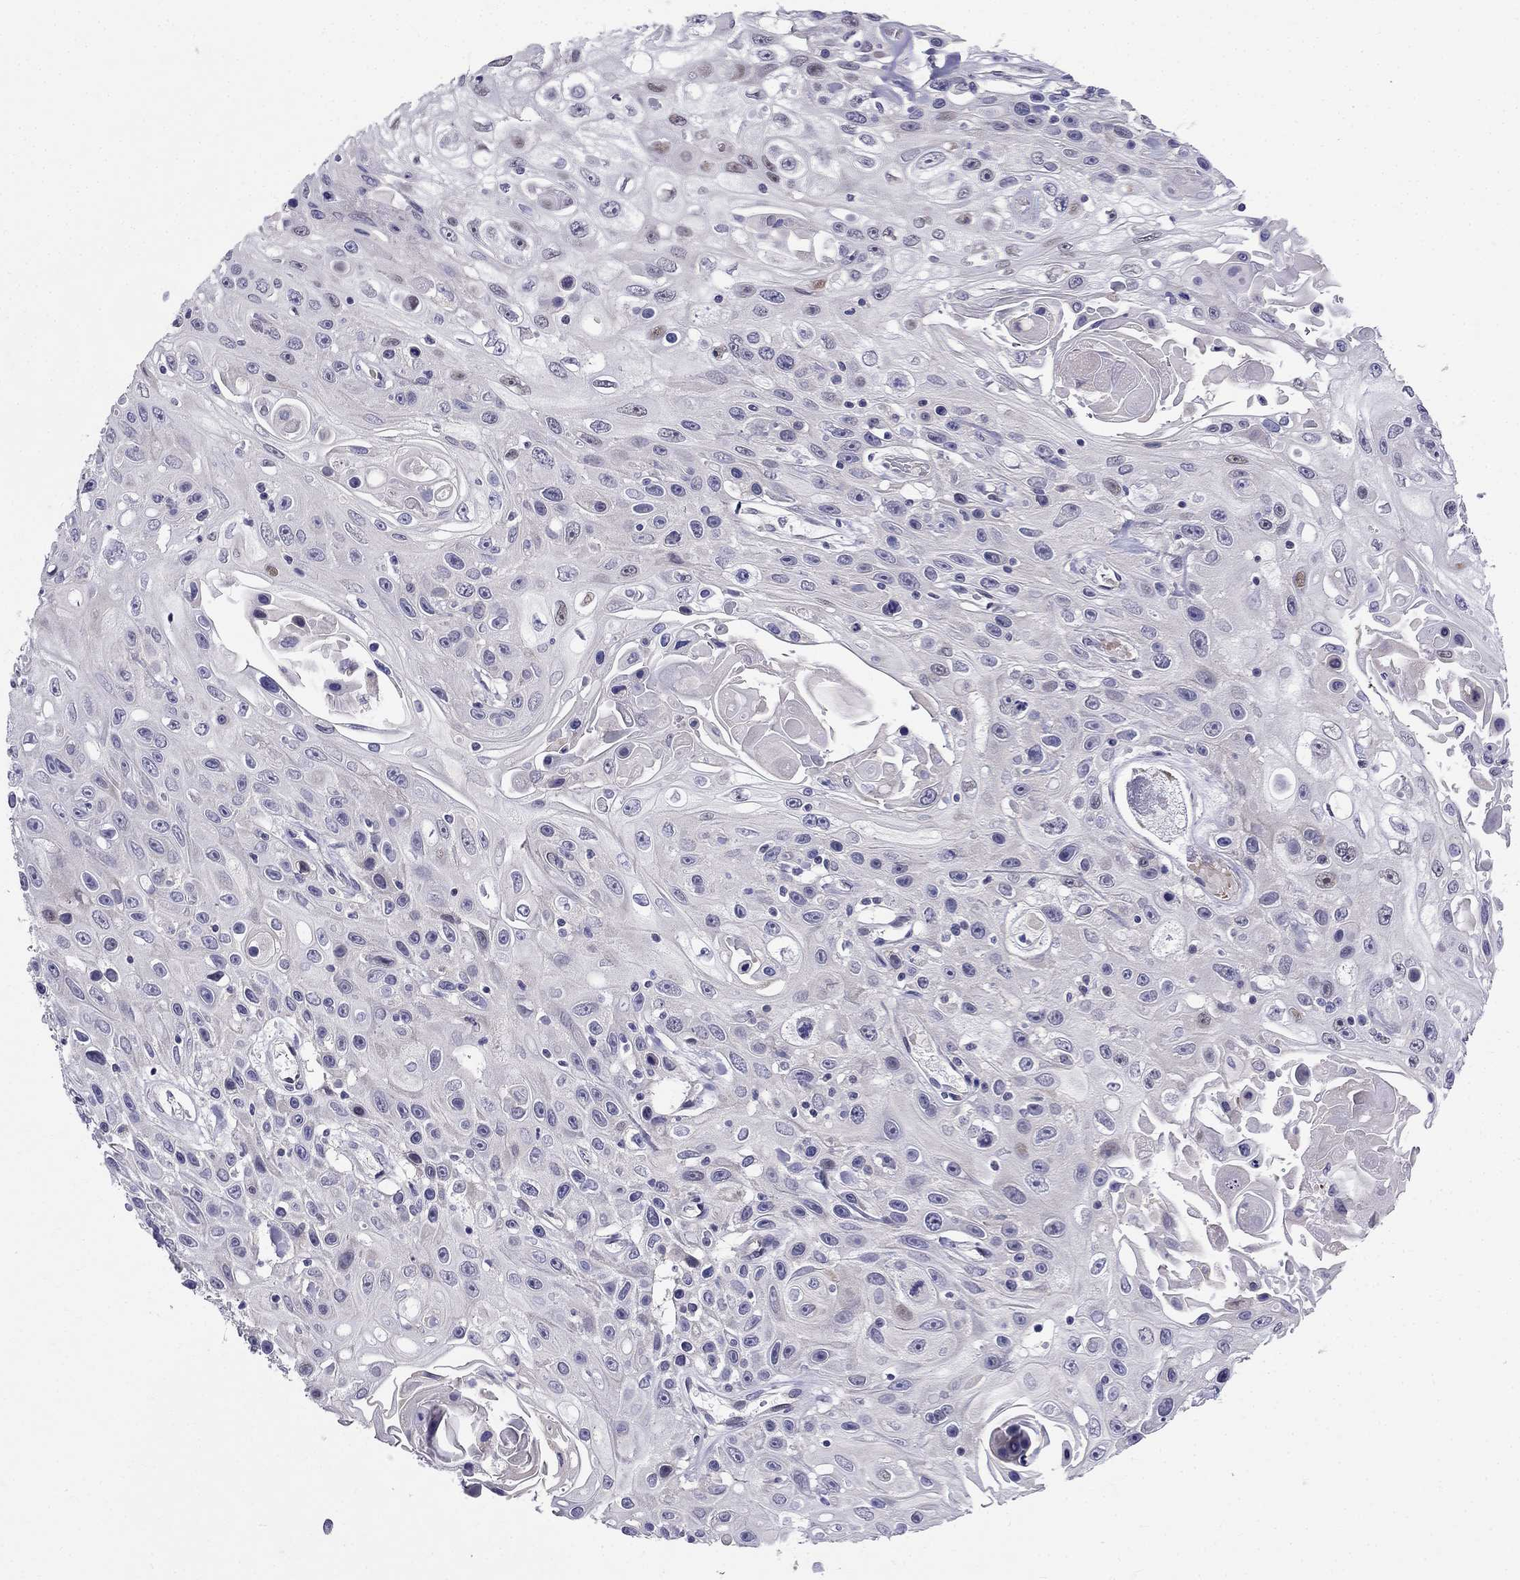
{"staining": {"intensity": "negative", "quantity": "none", "location": "none"}, "tissue": "skin cancer", "cell_type": "Tumor cells", "image_type": "cancer", "snomed": [{"axis": "morphology", "description": "Squamous cell carcinoma, NOS"}, {"axis": "topography", "description": "Skin"}], "caption": "Immunohistochemistry micrograph of human skin squamous cell carcinoma stained for a protein (brown), which demonstrates no positivity in tumor cells.", "gene": "BAG5", "patient": {"sex": "male", "age": 82}}